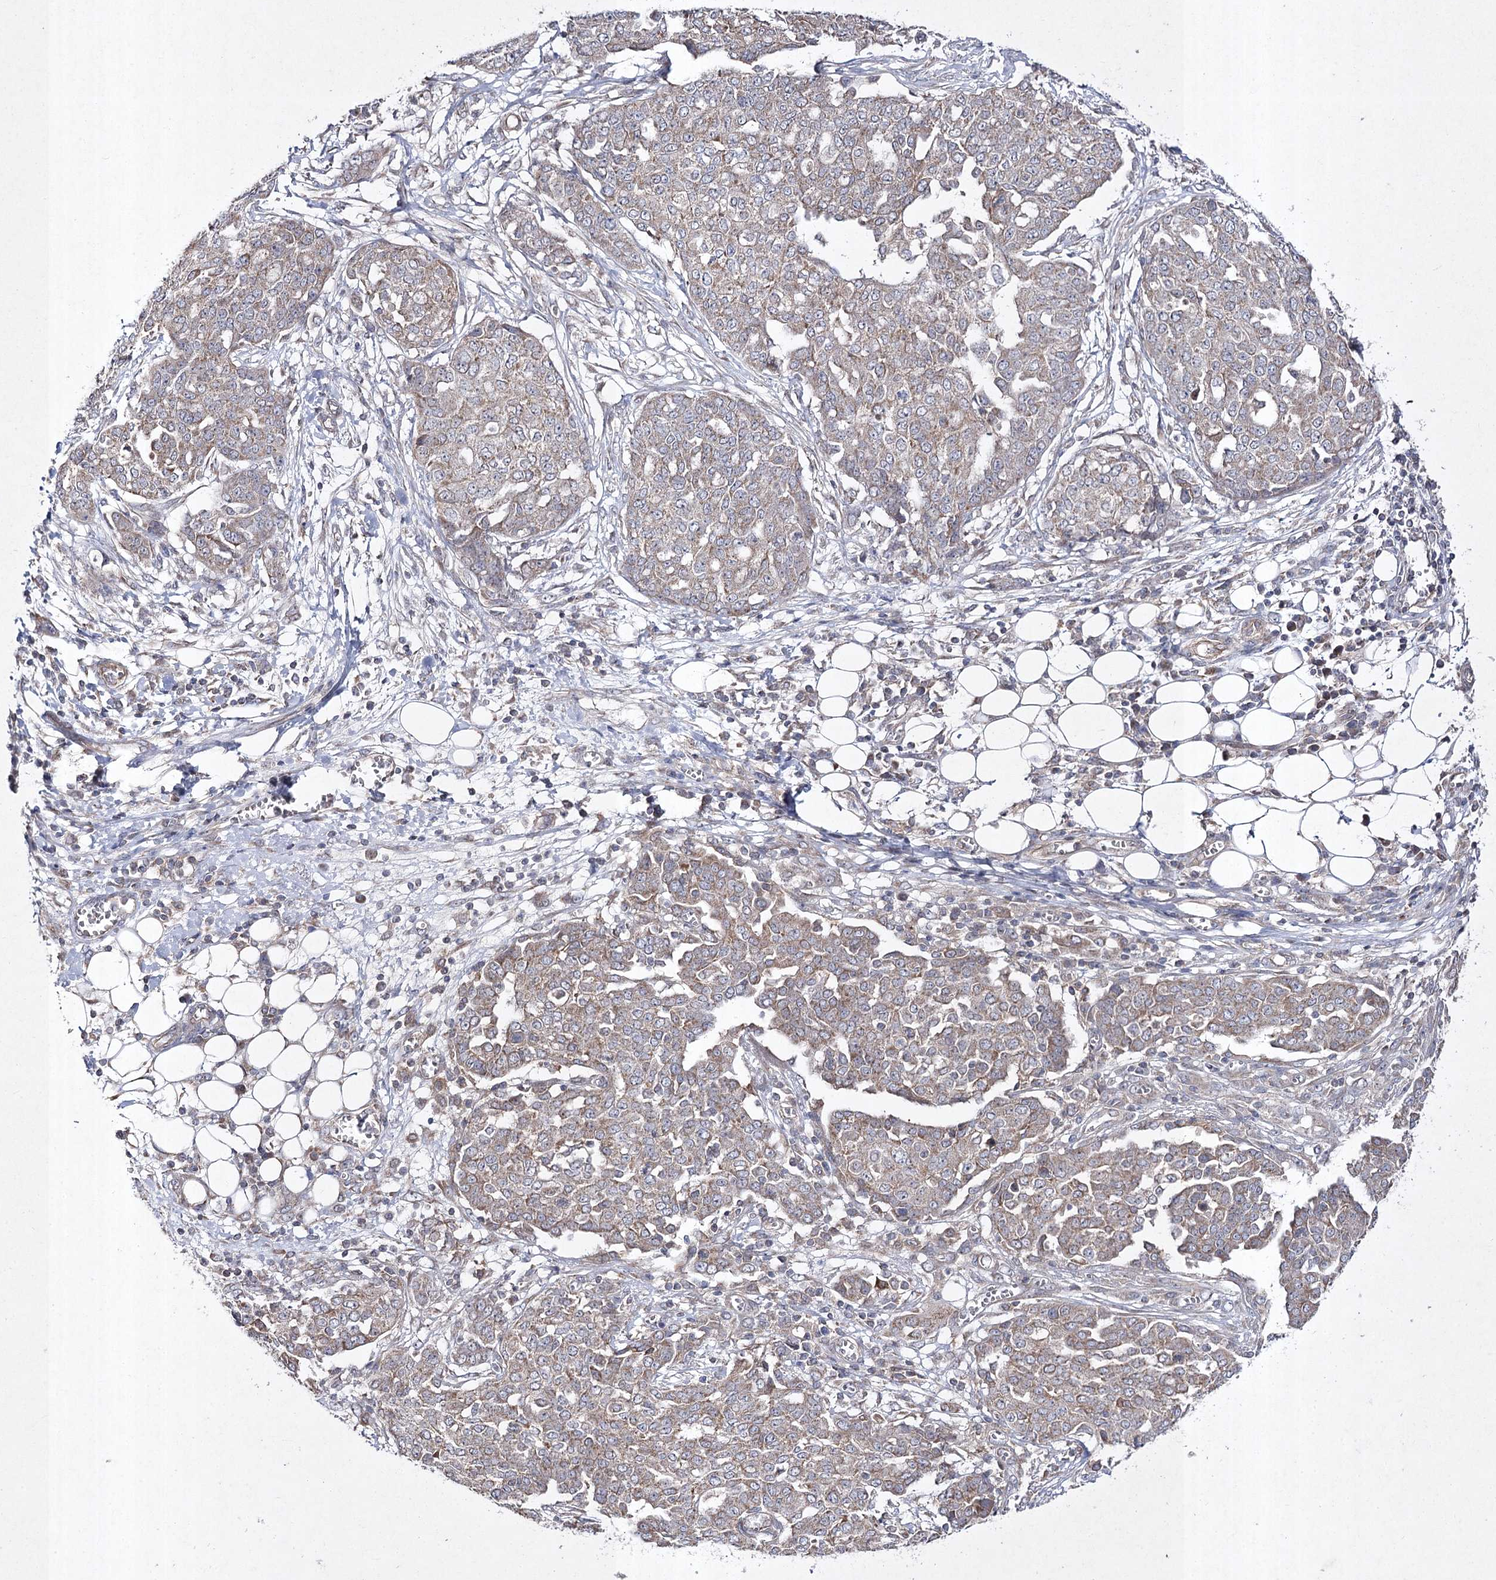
{"staining": {"intensity": "weak", "quantity": "25%-75%", "location": "cytoplasmic/membranous"}, "tissue": "ovarian cancer", "cell_type": "Tumor cells", "image_type": "cancer", "snomed": [{"axis": "morphology", "description": "Cystadenocarcinoma, serous, NOS"}, {"axis": "topography", "description": "Soft tissue"}, {"axis": "topography", "description": "Ovary"}], "caption": "Weak cytoplasmic/membranous positivity is identified in approximately 25%-75% of tumor cells in ovarian serous cystadenocarcinoma. The protein of interest is stained brown, and the nuclei are stained in blue (DAB (3,3'-diaminobenzidine) IHC with brightfield microscopy, high magnification).", "gene": "FANCL", "patient": {"sex": "female", "age": 57}}